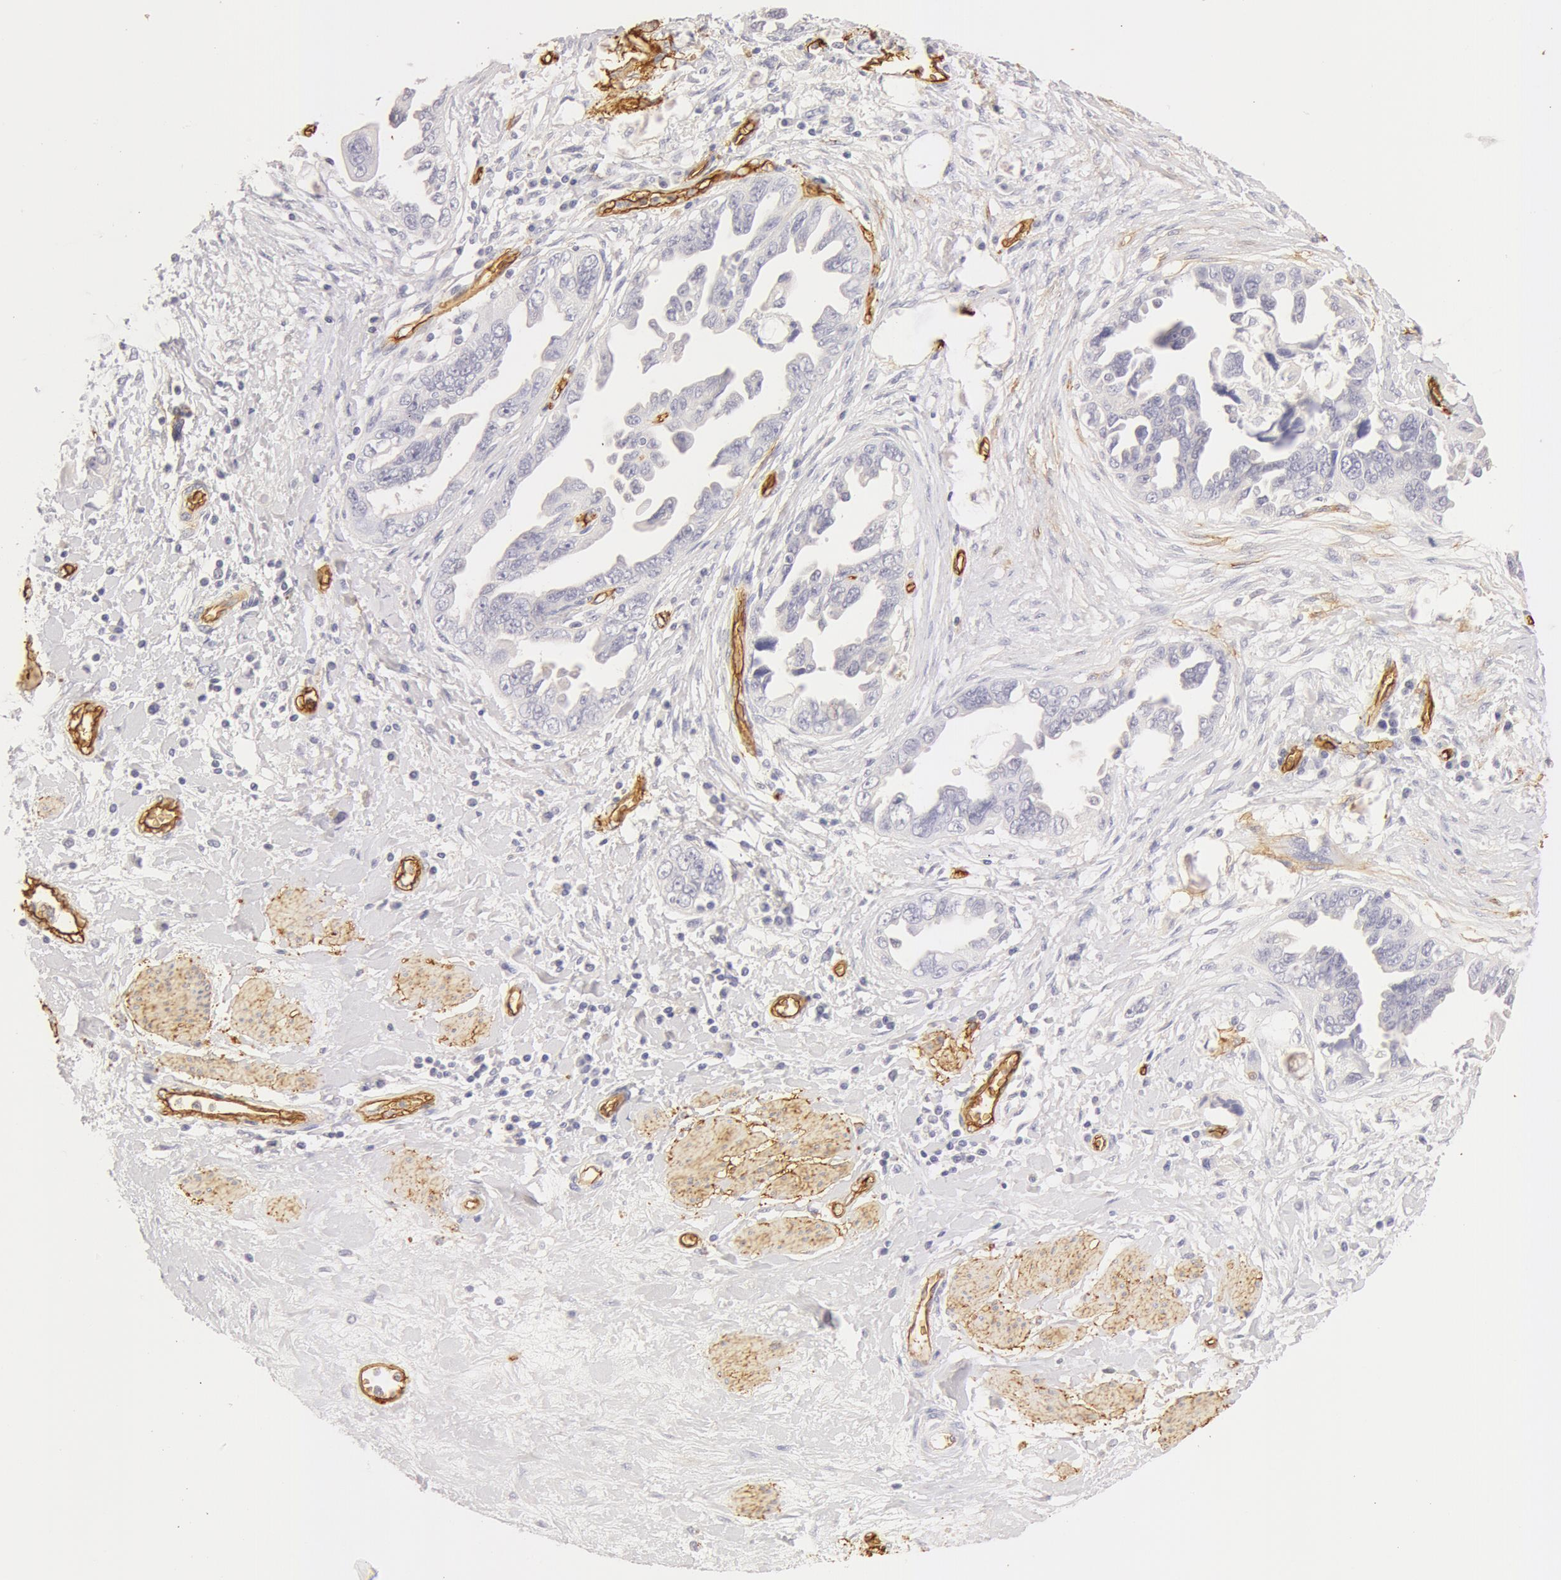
{"staining": {"intensity": "negative", "quantity": "none", "location": "none"}, "tissue": "ovarian cancer", "cell_type": "Tumor cells", "image_type": "cancer", "snomed": [{"axis": "morphology", "description": "Cystadenocarcinoma, serous, NOS"}, {"axis": "topography", "description": "Ovary"}], "caption": "IHC micrograph of neoplastic tissue: ovarian serous cystadenocarcinoma stained with DAB (3,3'-diaminobenzidine) exhibits no significant protein positivity in tumor cells.", "gene": "AQP1", "patient": {"sex": "female", "age": 63}}